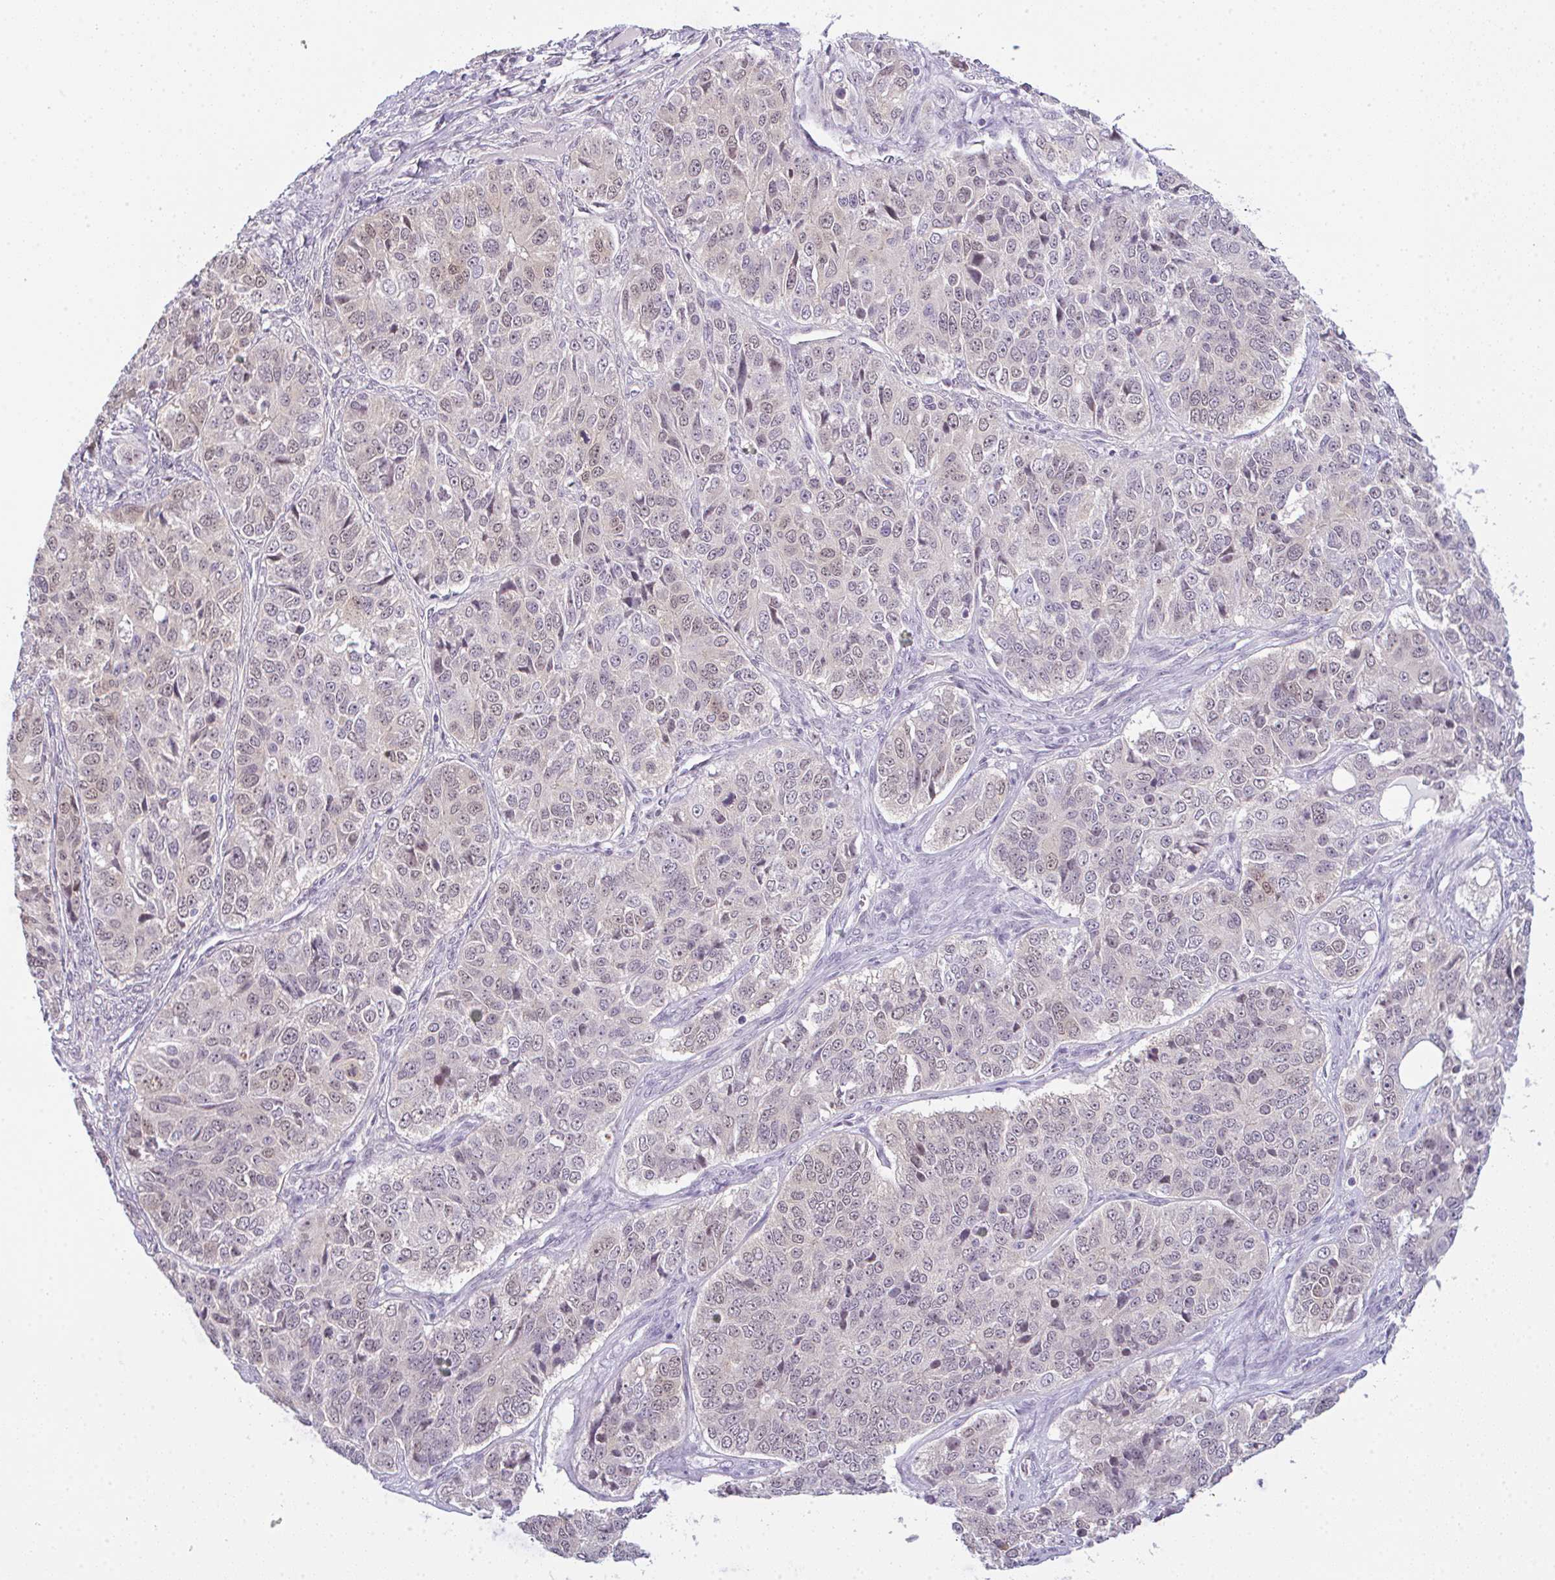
{"staining": {"intensity": "negative", "quantity": "none", "location": "none"}, "tissue": "ovarian cancer", "cell_type": "Tumor cells", "image_type": "cancer", "snomed": [{"axis": "morphology", "description": "Carcinoma, endometroid"}, {"axis": "topography", "description": "Ovary"}], "caption": "Immunohistochemical staining of ovarian endometroid carcinoma exhibits no significant expression in tumor cells.", "gene": "CSE1L", "patient": {"sex": "female", "age": 51}}